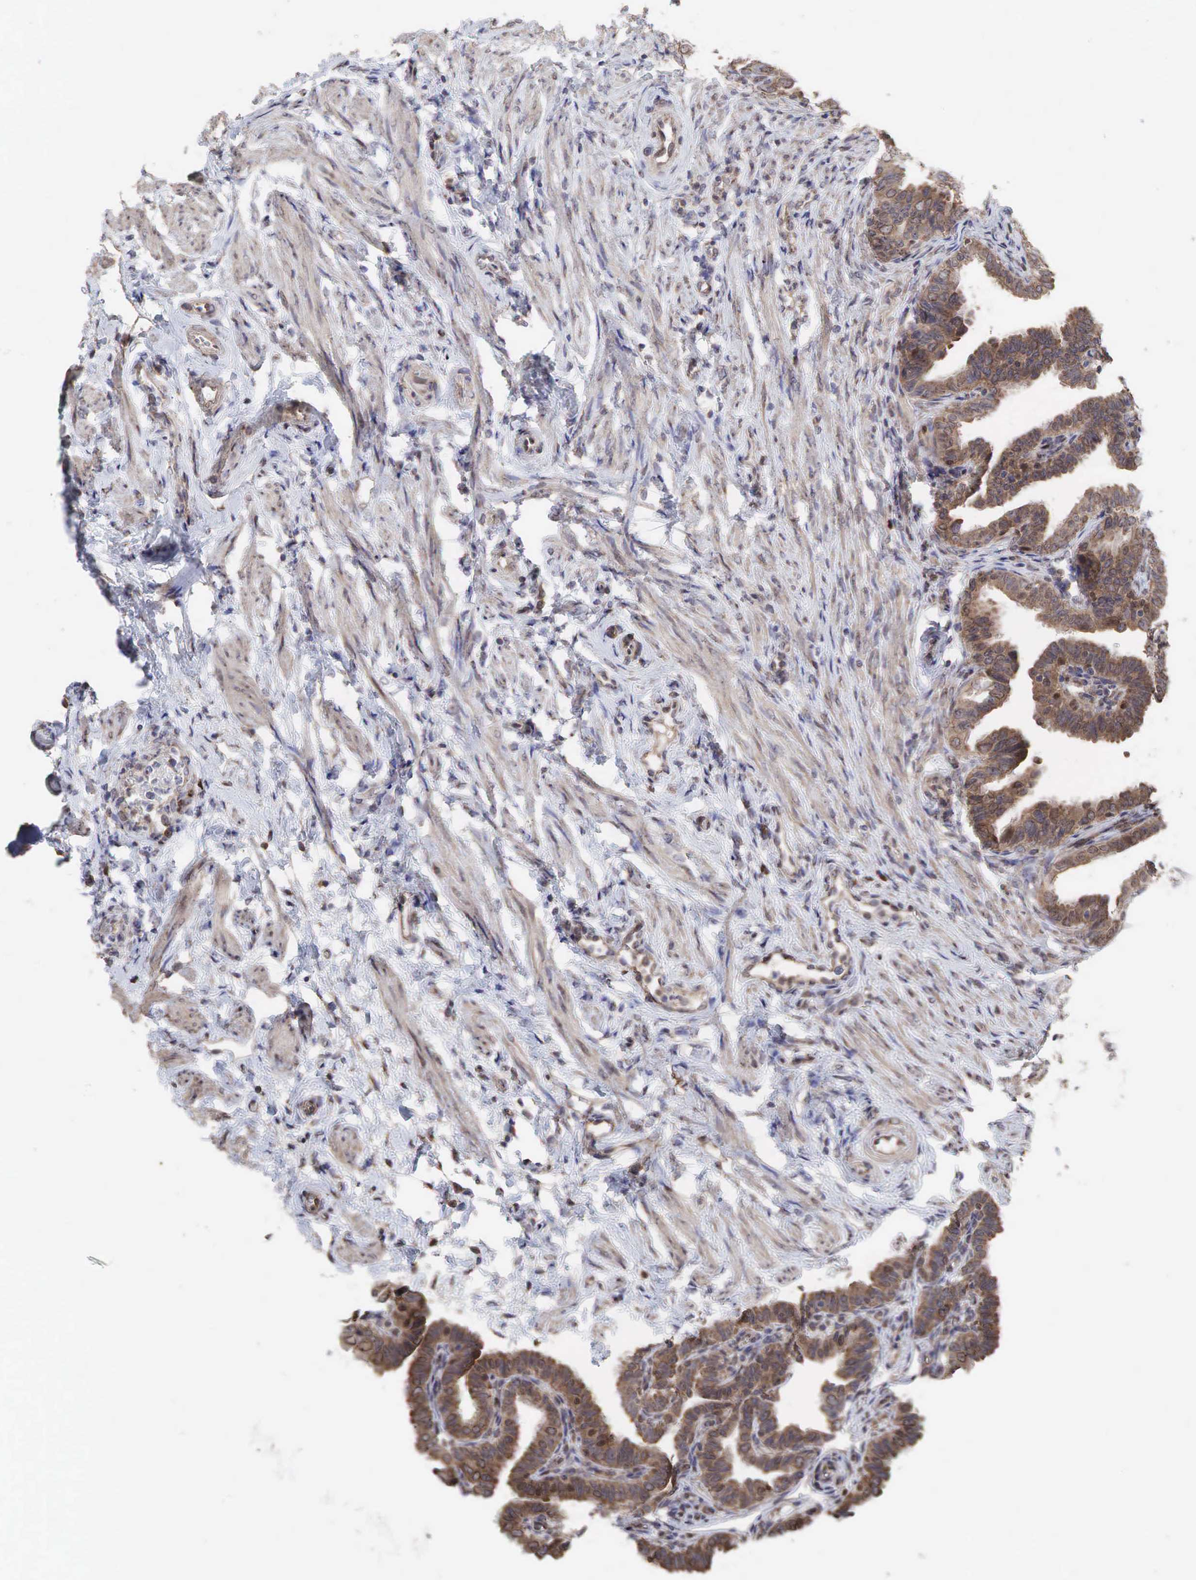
{"staining": {"intensity": "strong", "quantity": ">75%", "location": "cytoplasmic/membranous"}, "tissue": "fallopian tube", "cell_type": "Glandular cells", "image_type": "normal", "snomed": [{"axis": "morphology", "description": "Normal tissue, NOS"}, {"axis": "topography", "description": "Fallopian tube"}], "caption": "Fallopian tube stained with IHC shows strong cytoplasmic/membranous expression in about >75% of glandular cells.", "gene": "PABPC5", "patient": {"sex": "female", "age": 41}}